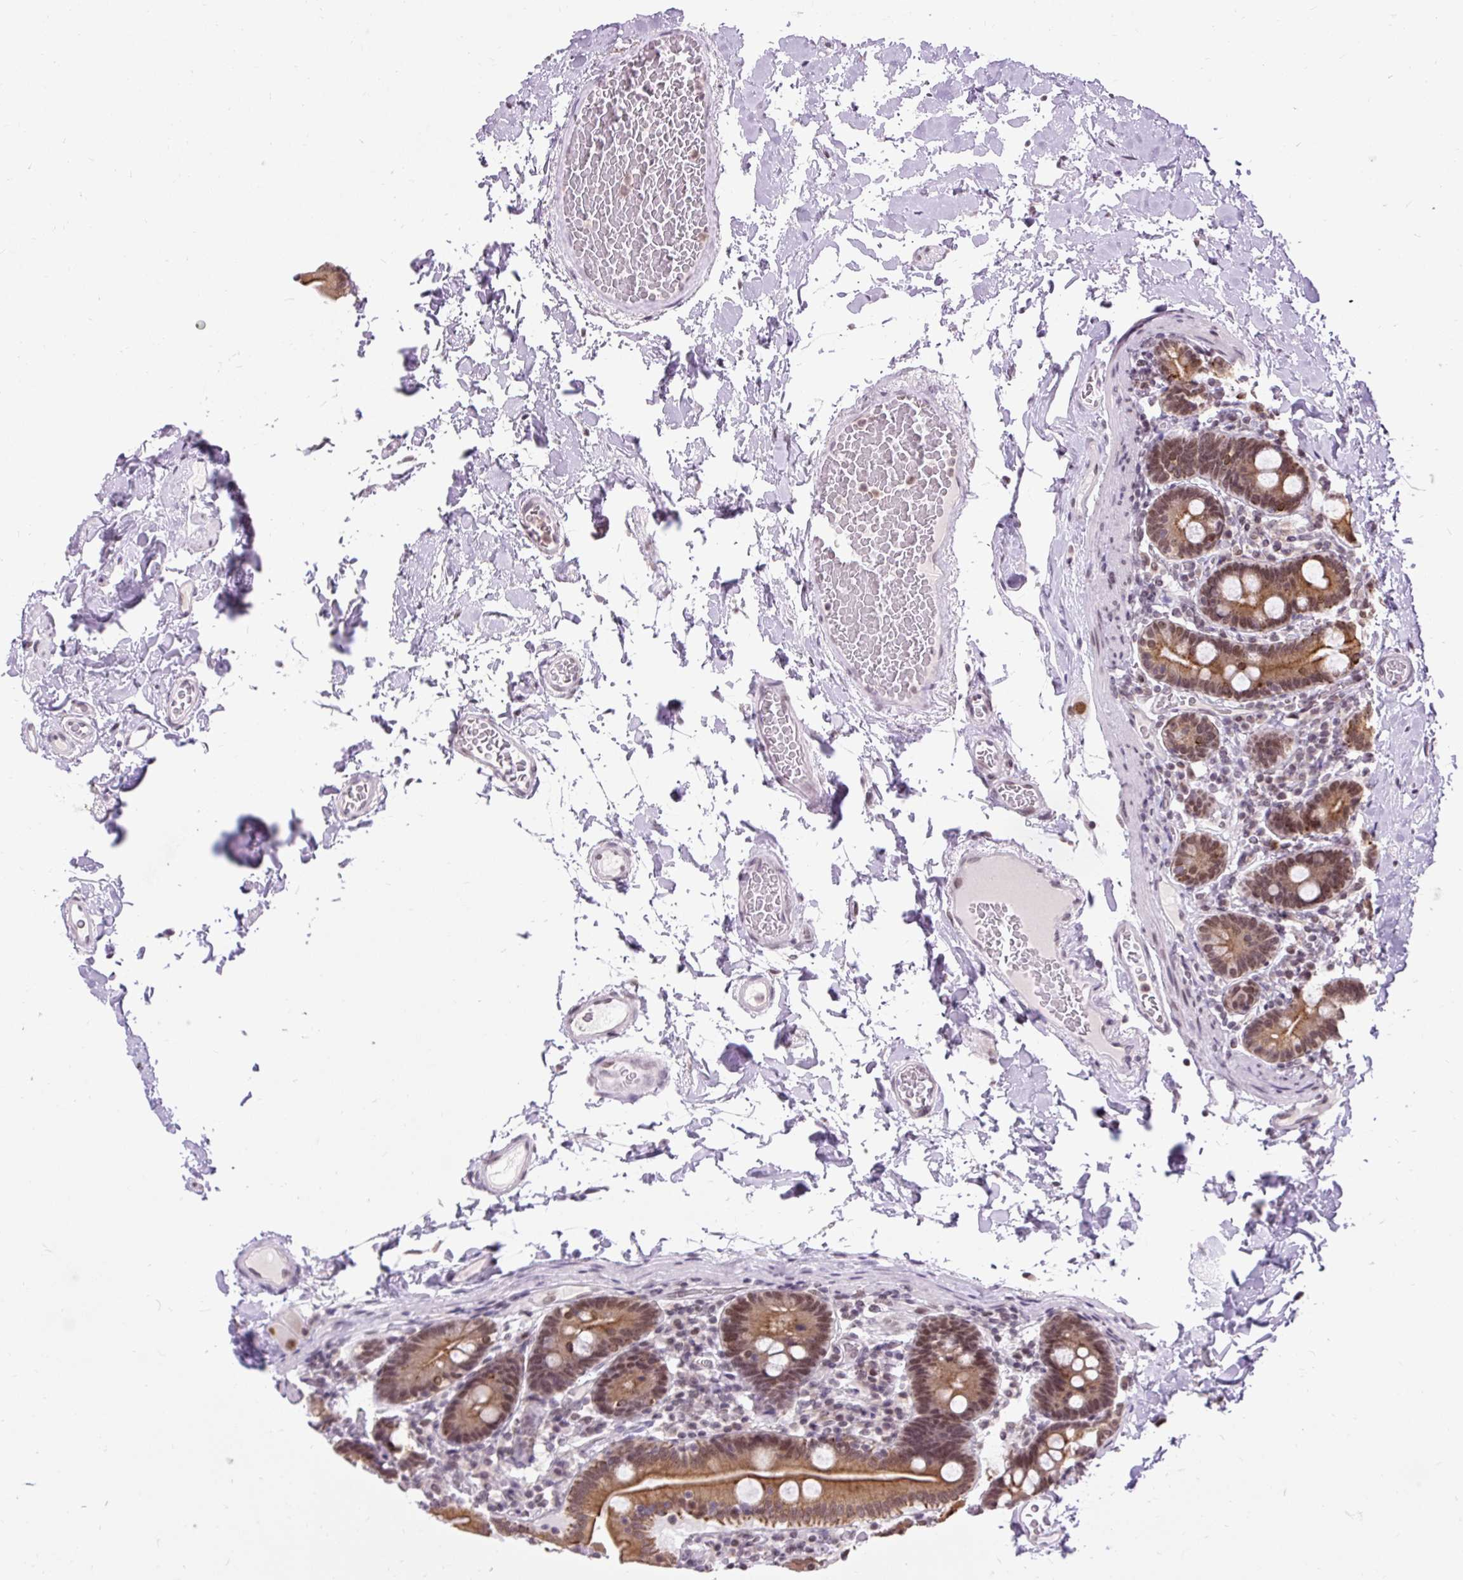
{"staining": {"intensity": "moderate", "quantity": ">75%", "location": "cytoplasmic/membranous,nuclear"}, "tissue": "duodenum", "cell_type": "Glandular cells", "image_type": "normal", "snomed": [{"axis": "morphology", "description": "Normal tissue, NOS"}, {"axis": "topography", "description": "Duodenum"}], "caption": "Protein staining of normal duodenum displays moderate cytoplasmic/membranous,nuclear expression in about >75% of glandular cells.", "gene": "ZNF672", "patient": {"sex": "male", "age": 55}}